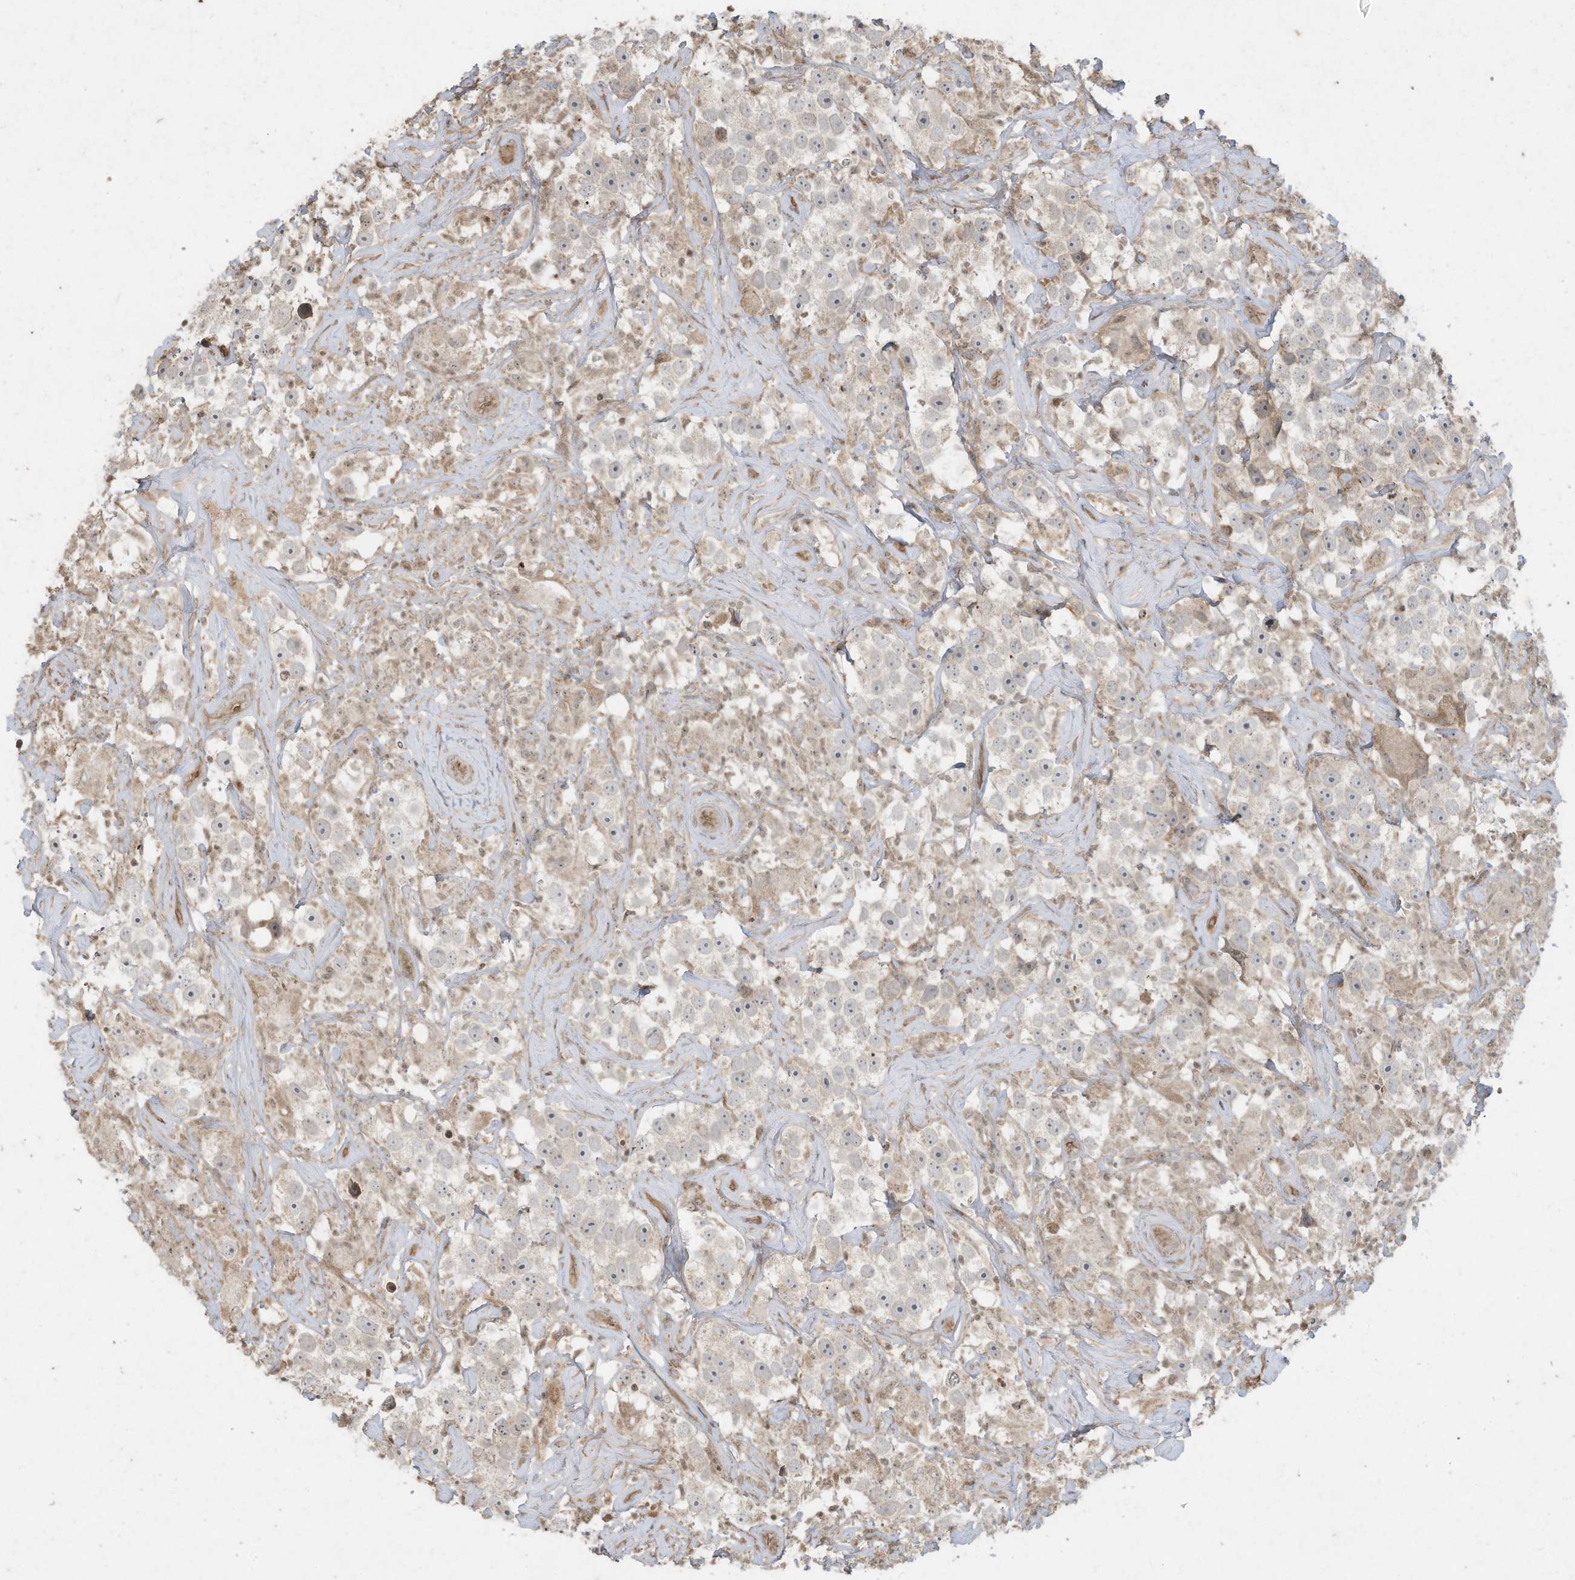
{"staining": {"intensity": "weak", "quantity": "<25%", "location": "cytoplasmic/membranous"}, "tissue": "testis cancer", "cell_type": "Tumor cells", "image_type": "cancer", "snomed": [{"axis": "morphology", "description": "Seminoma, NOS"}, {"axis": "topography", "description": "Testis"}], "caption": "Immunohistochemical staining of testis seminoma exhibits no significant positivity in tumor cells.", "gene": "MATN2", "patient": {"sex": "male", "age": 49}}